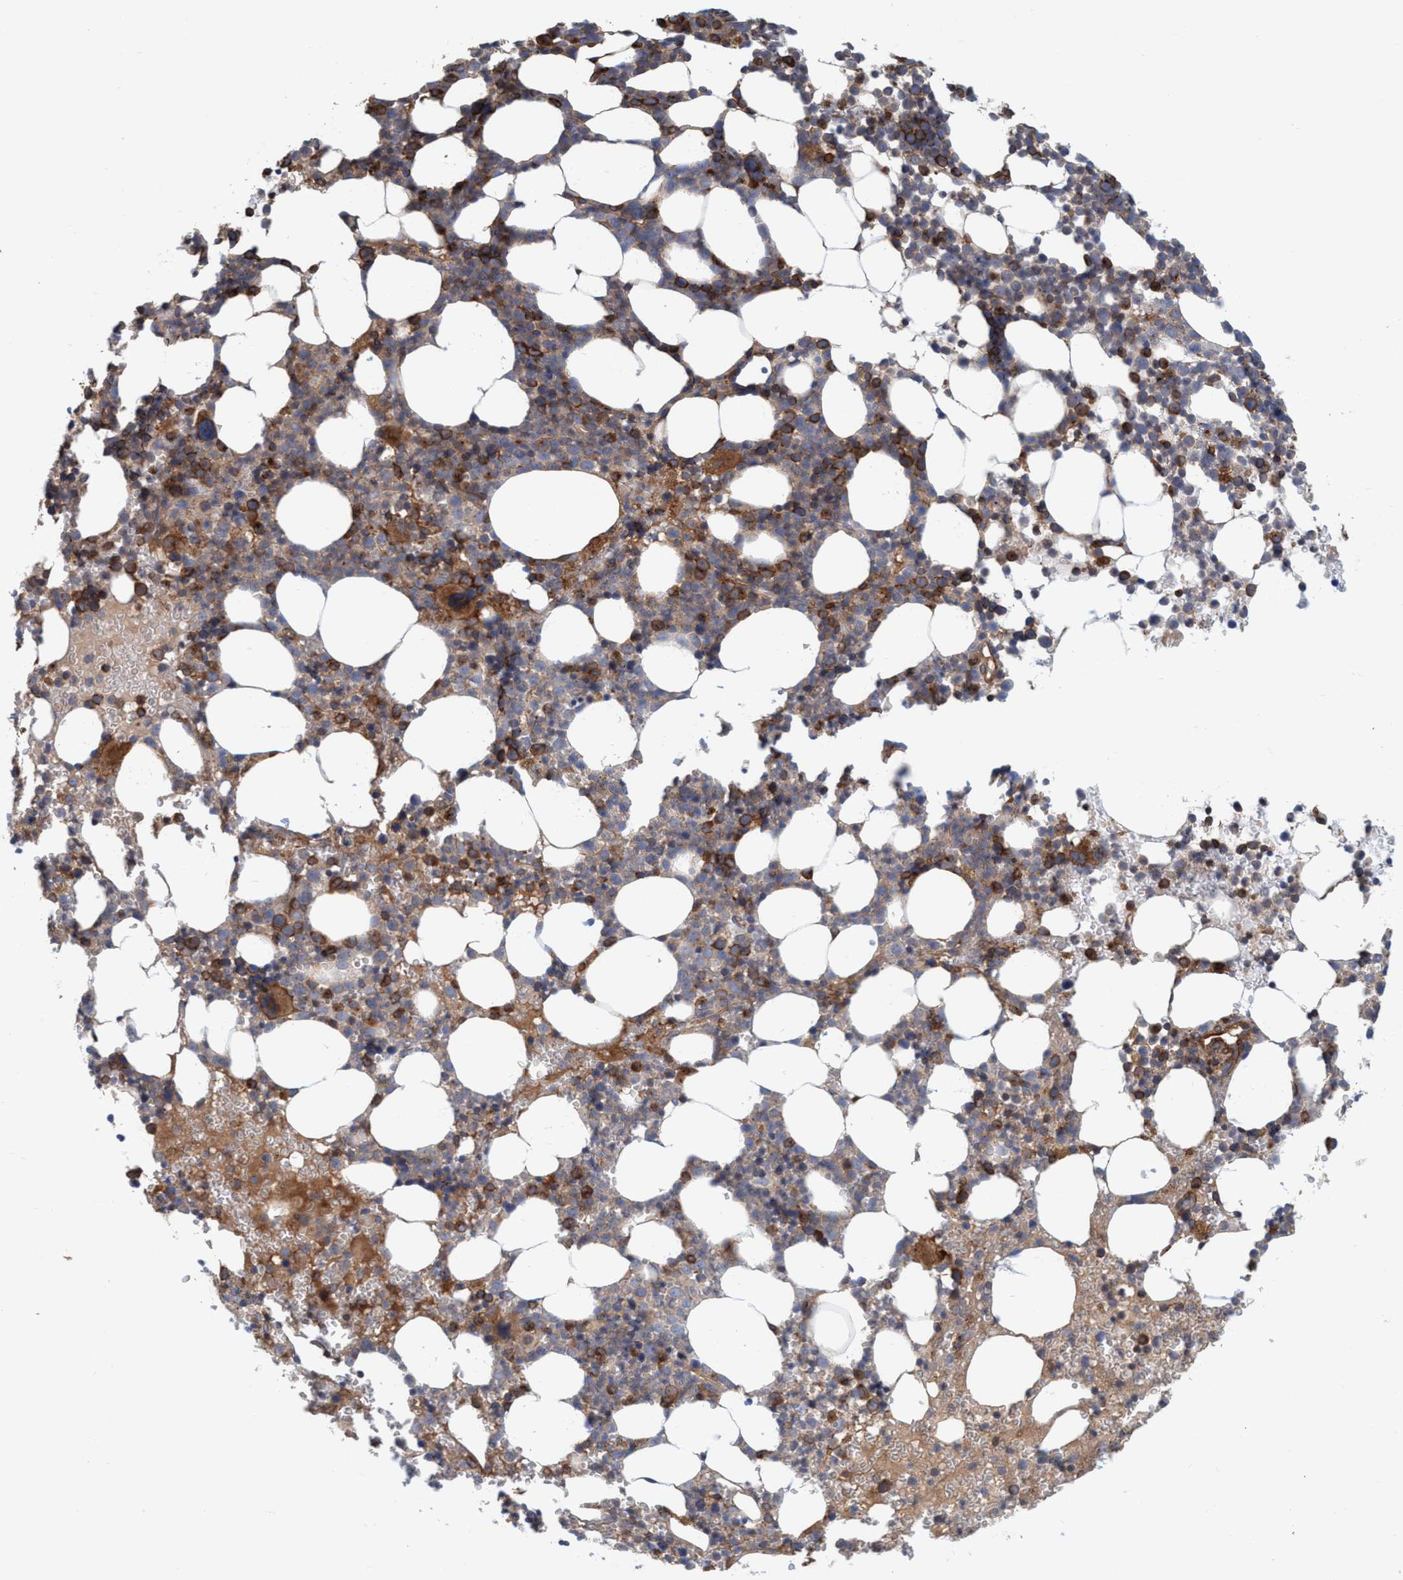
{"staining": {"intensity": "strong", "quantity": "<25%", "location": "cytoplasmic/membranous"}, "tissue": "bone marrow", "cell_type": "Hematopoietic cells", "image_type": "normal", "snomed": [{"axis": "morphology", "description": "Normal tissue, NOS"}, {"axis": "morphology", "description": "Inflammation, NOS"}, {"axis": "topography", "description": "Bone marrow"}], "caption": "A brown stain labels strong cytoplasmic/membranous expression of a protein in hematopoietic cells of benign bone marrow. (IHC, brightfield microscopy, high magnification).", "gene": "SPECC1", "patient": {"sex": "female", "age": 67}}